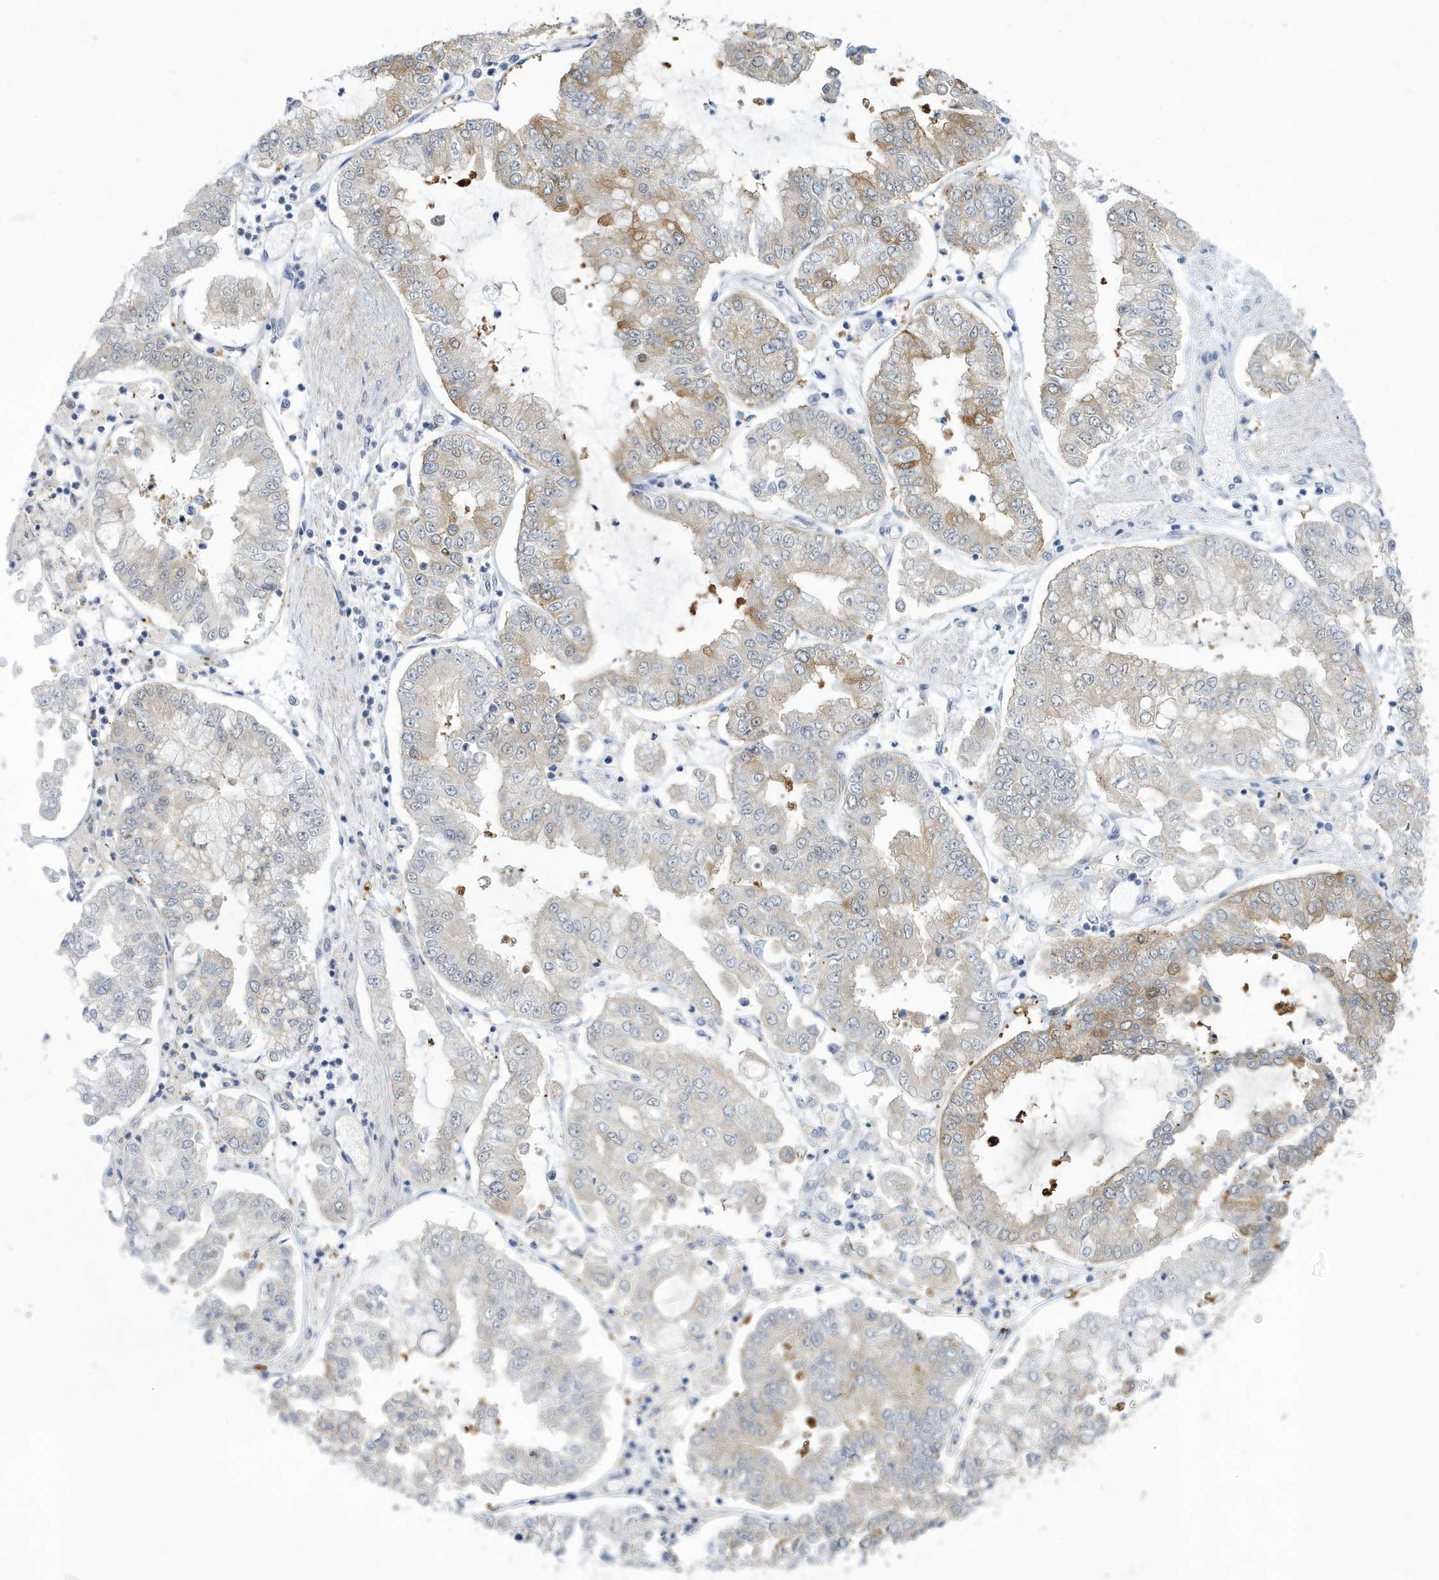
{"staining": {"intensity": "moderate", "quantity": "<25%", "location": "cytoplasmic/membranous"}, "tissue": "stomach cancer", "cell_type": "Tumor cells", "image_type": "cancer", "snomed": [{"axis": "morphology", "description": "Adenocarcinoma, NOS"}, {"axis": "topography", "description": "Stomach"}], "caption": "This photomicrograph displays IHC staining of human stomach cancer (adenocarcinoma), with low moderate cytoplasmic/membranous expression in about <25% of tumor cells.", "gene": "VTA1", "patient": {"sex": "male", "age": 76}}